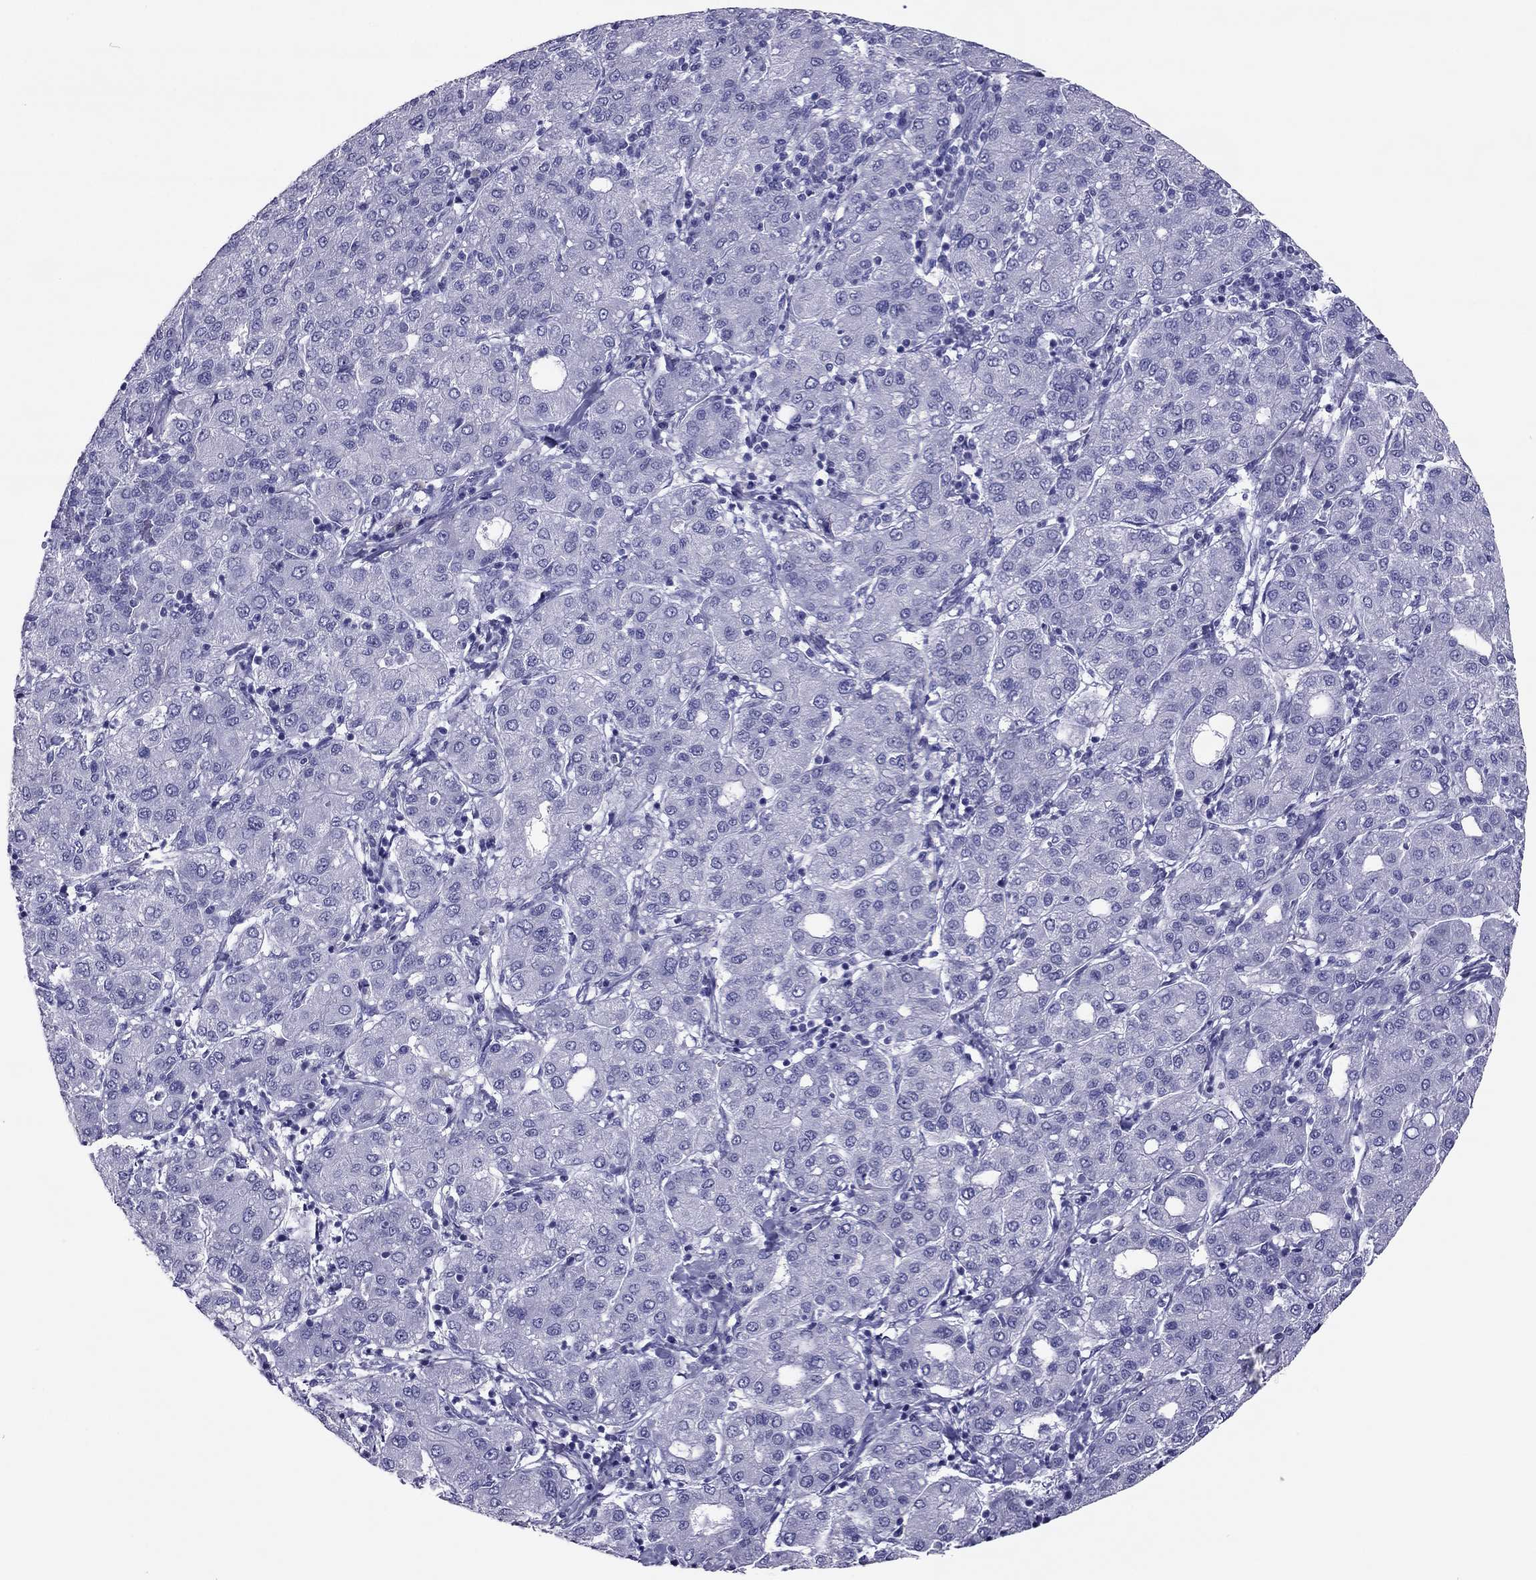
{"staining": {"intensity": "negative", "quantity": "none", "location": "none"}, "tissue": "liver cancer", "cell_type": "Tumor cells", "image_type": "cancer", "snomed": [{"axis": "morphology", "description": "Carcinoma, Hepatocellular, NOS"}, {"axis": "topography", "description": "Liver"}], "caption": "Immunohistochemistry (IHC) of human liver hepatocellular carcinoma reveals no expression in tumor cells.", "gene": "PDE6A", "patient": {"sex": "male", "age": 65}}